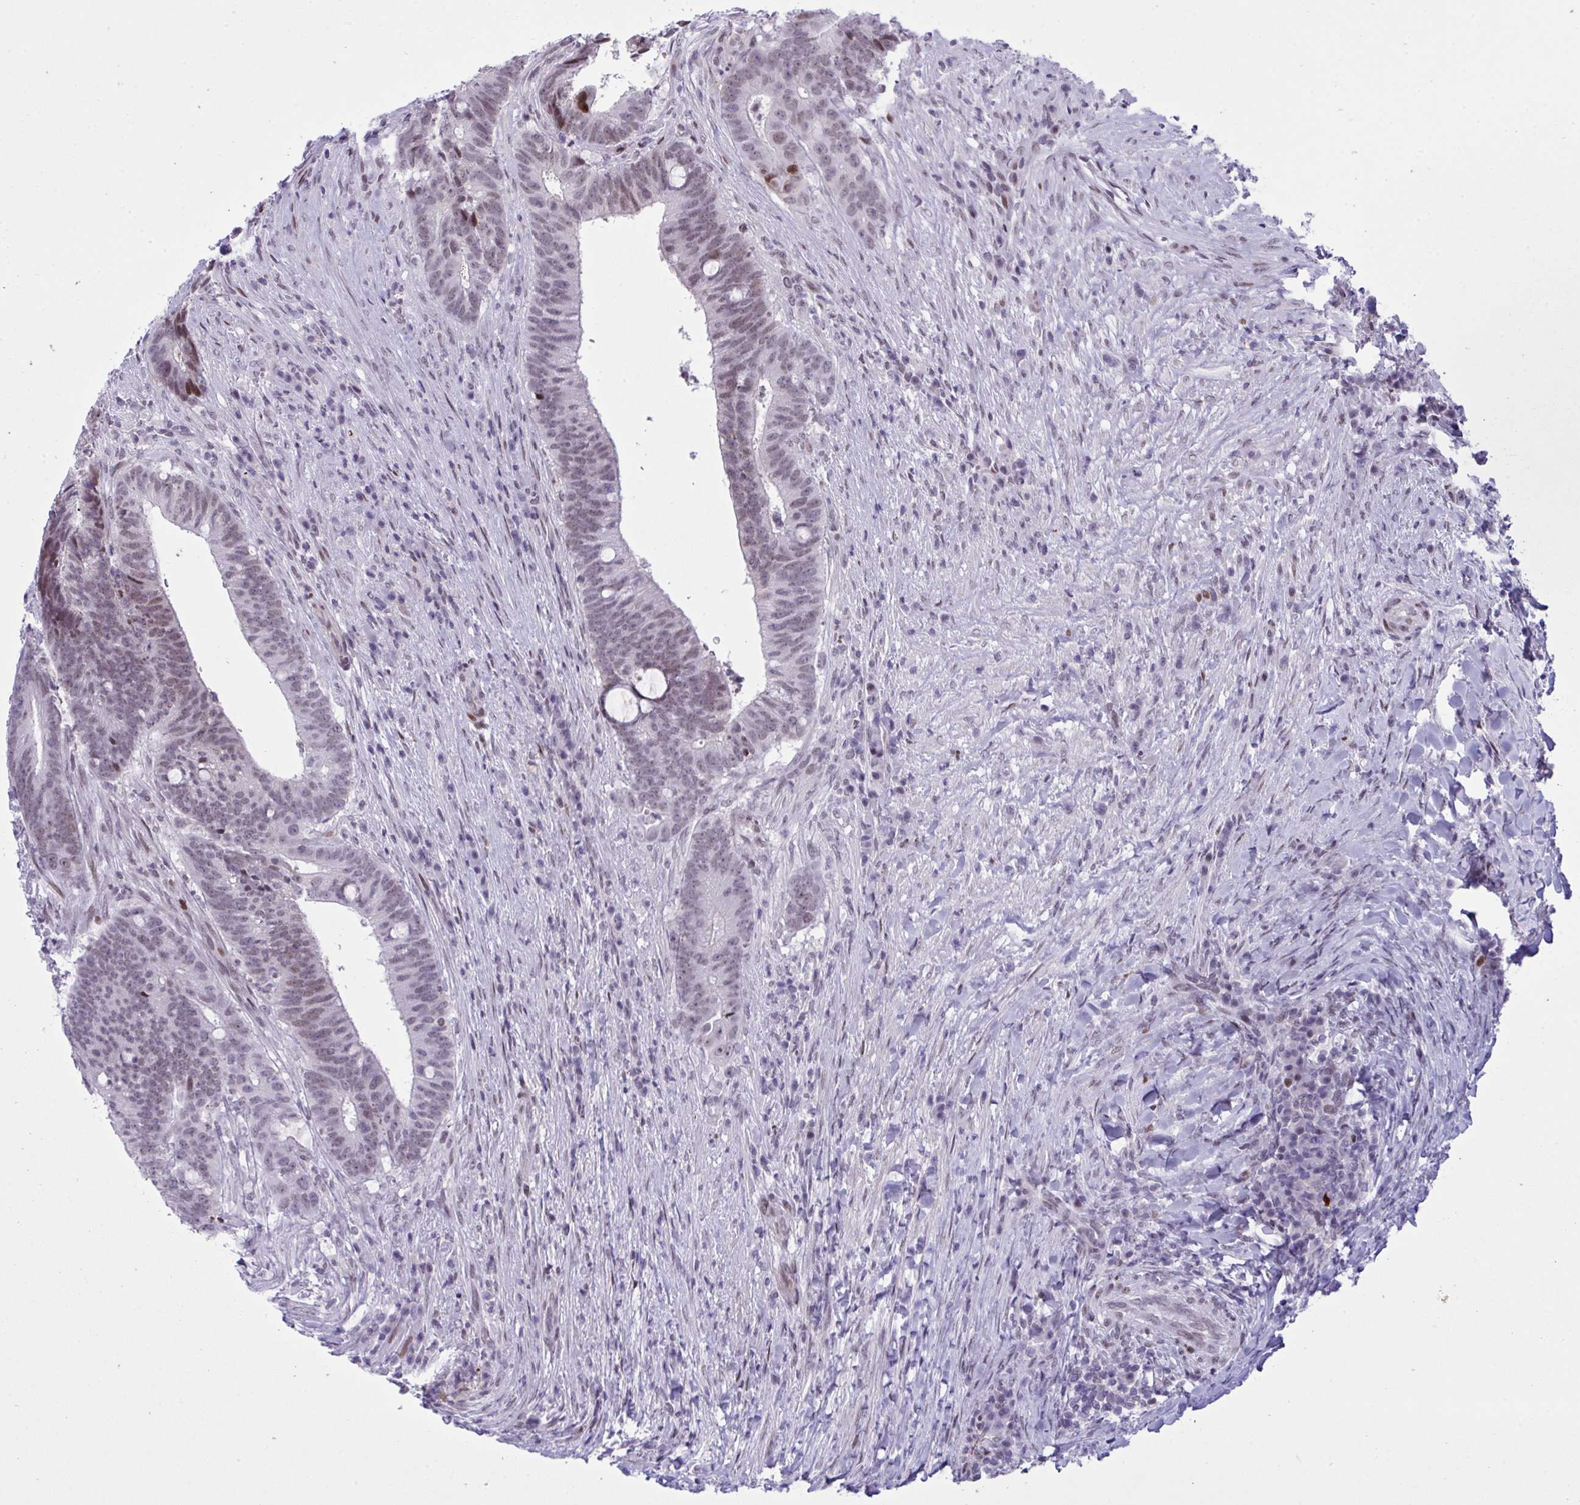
{"staining": {"intensity": "moderate", "quantity": "<25%", "location": "nuclear"}, "tissue": "colorectal cancer", "cell_type": "Tumor cells", "image_type": "cancer", "snomed": [{"axis": "morphology", "description": "Adenocarcinoma, NOS"}, {"axis": "topography", "description": "Colon"}], "caption": "IHC (DAB (3,3'-diaminobenzidine)) staining of colorectal cancer reveals moderate nuclear protein expression in approximately <25% of tumor cells. (IHC, brightfield microscopy, high magnification).", "gene": "ZFHX3", "patient": {"sex": "female", "age": 43}}